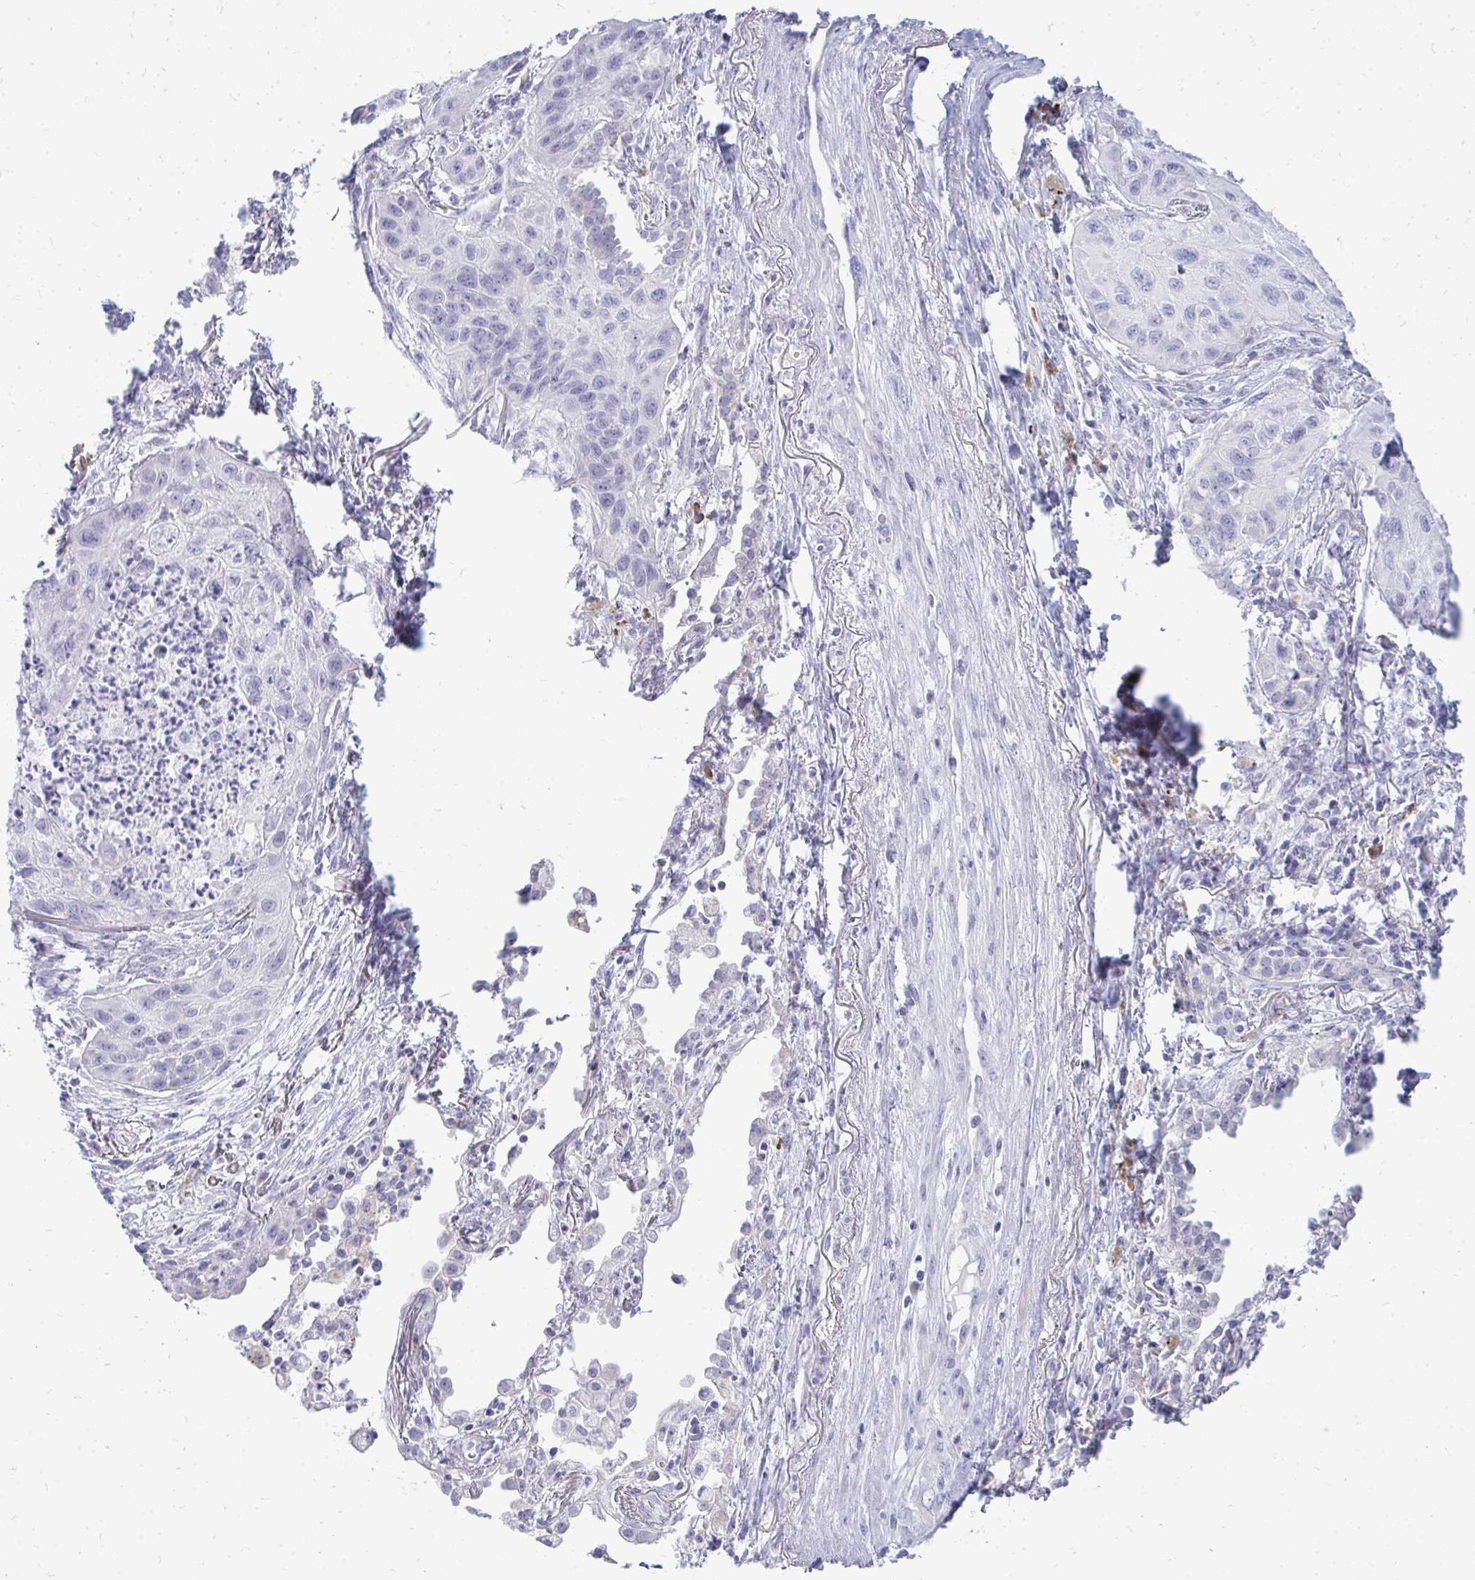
{"staining": {"intensity": "negative", "quantity": "none", "location": "none"}, "tissue": "lung cancer", "cell_type": "Tumor cells", "image_type": "cancer", "snomed": [{"axis": "morphology", "description": "Squamous cell carcinoma, NOS"}, {"axis": "topography", "description": "Lung"}], "caption": "Lung squamous cell carcinoma stained for a protein using IHC displays no staining tumor cells.", "gene": "TSPEAR", "patient": {"sex": "male", "age": 71}}